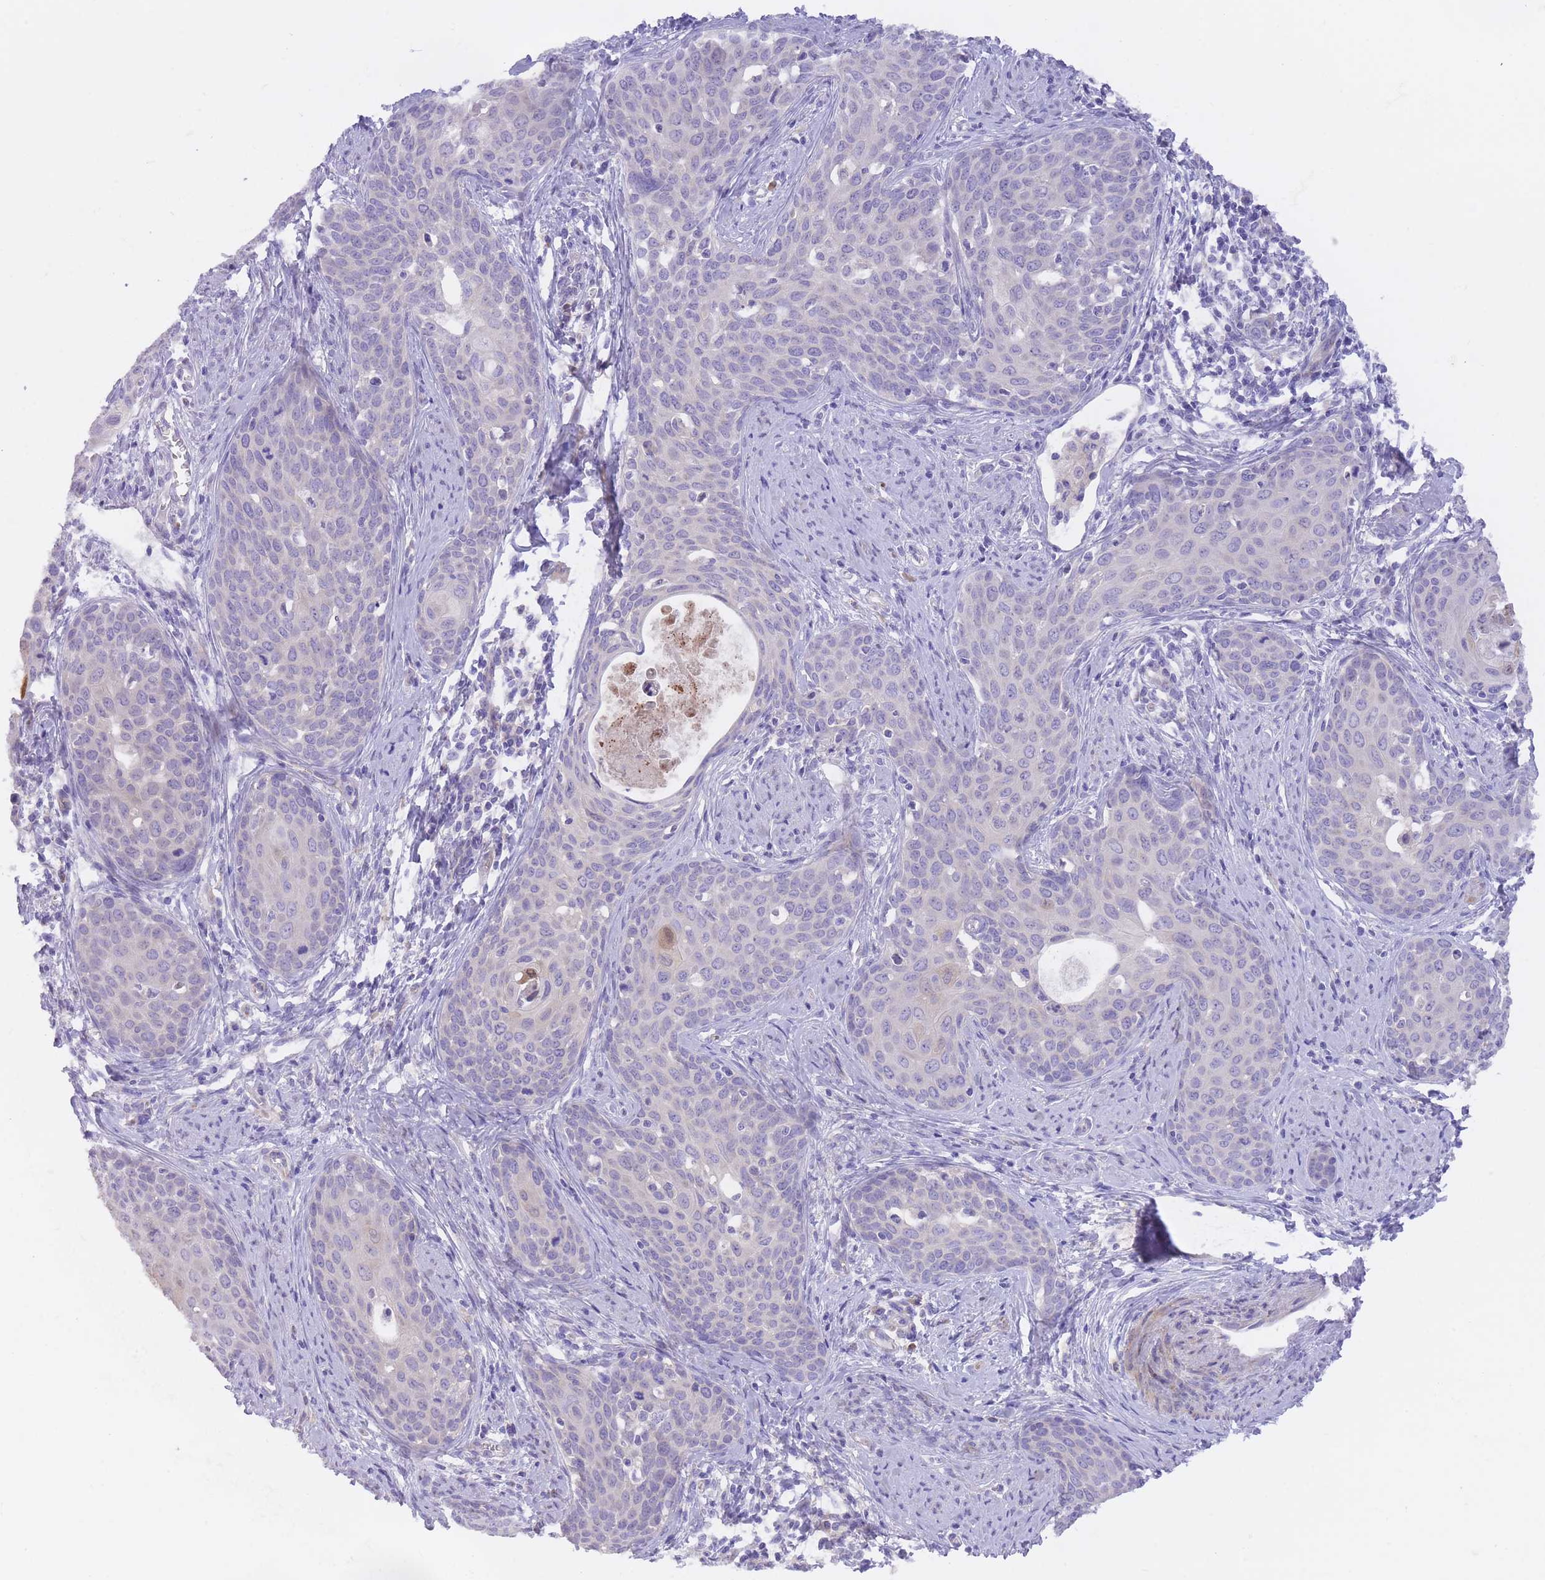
{"staining": {"intensity": "negative", "quantity": "none", "location": "none"}, "tissue": "cervical cancer", "cell_type": "Tumor cells", "image_type": "cancer", "snomed": [{"axis": "morphology", "description": "Squamous cell carcinoma, NOS"}, {"axis": "topography", "description": "Cervix"}], "caption": "Immunohistochemistry (IHC) micrograph of neoplastic tissue: cervical cancer (squamous cell carcinoma) stained with DAB exhibits no significant protein staining in tumor cells.", "gene": "QTRT1", "patient": {"sex": "female", "age": 46}}